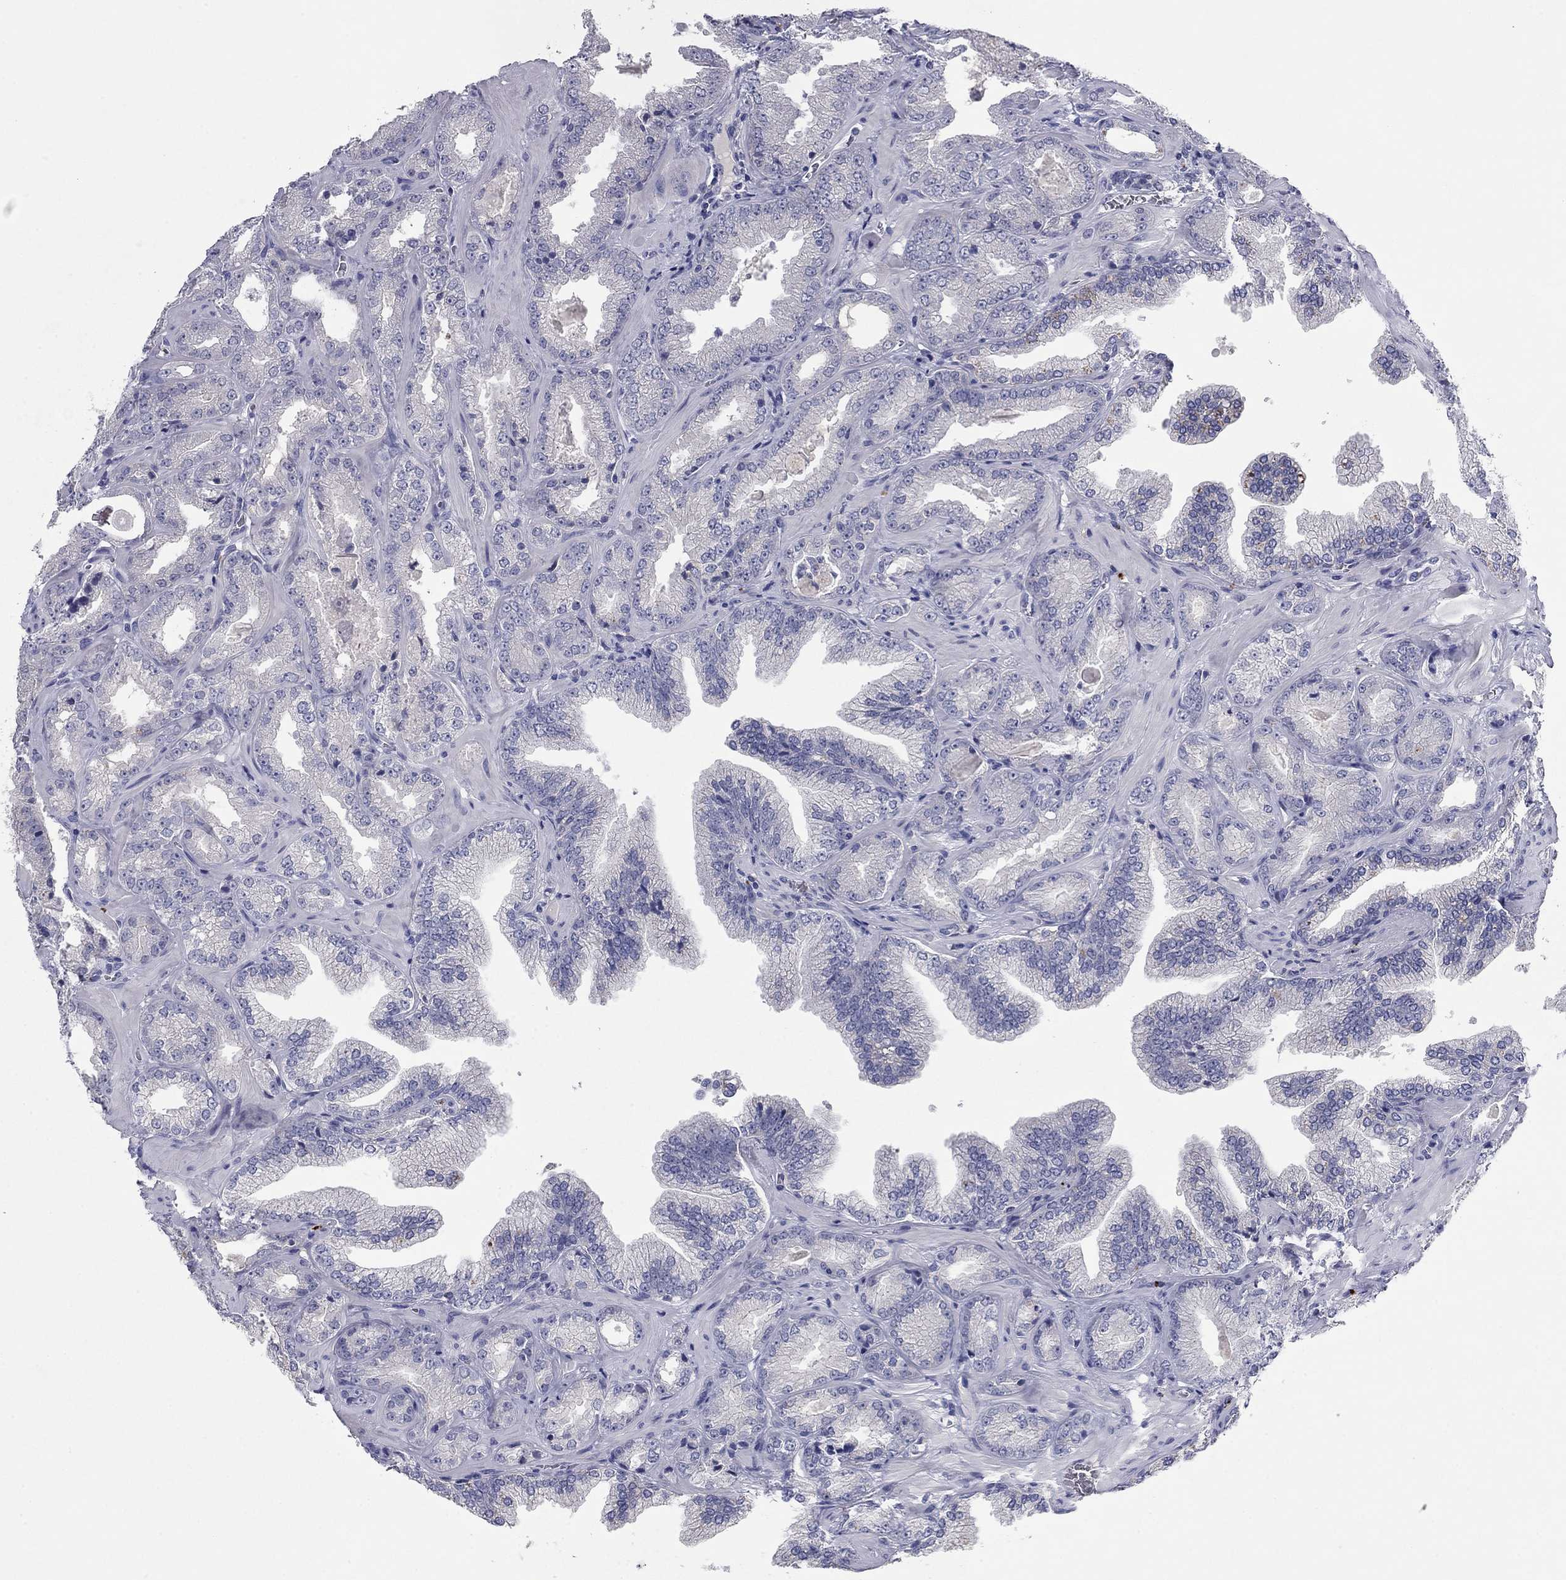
{"staining": {"intensity": "negative", "quantity": "none", "location": "none"}, "tissue": "prostate cancer", "cell_type": "Tumor cells", "image_type": "cancer", "snomed": [{"axis": "morphology", "description": "Adenocarcinoma, Low grade"}, {"axis": "topography", "description": "Prostate"}], "caption": "An IHC histopathology image of prostate adenocarcinoma (low-grade) is shown. There is no staining in tumor cells of prostate adenocarcinoma (low-grade). (DAB (3,3'-diaminobenzidine) immunohistochemistry, high magnification).", "gene": "CNTNAP4", "patient": {"sex": "male", "age": 72}}